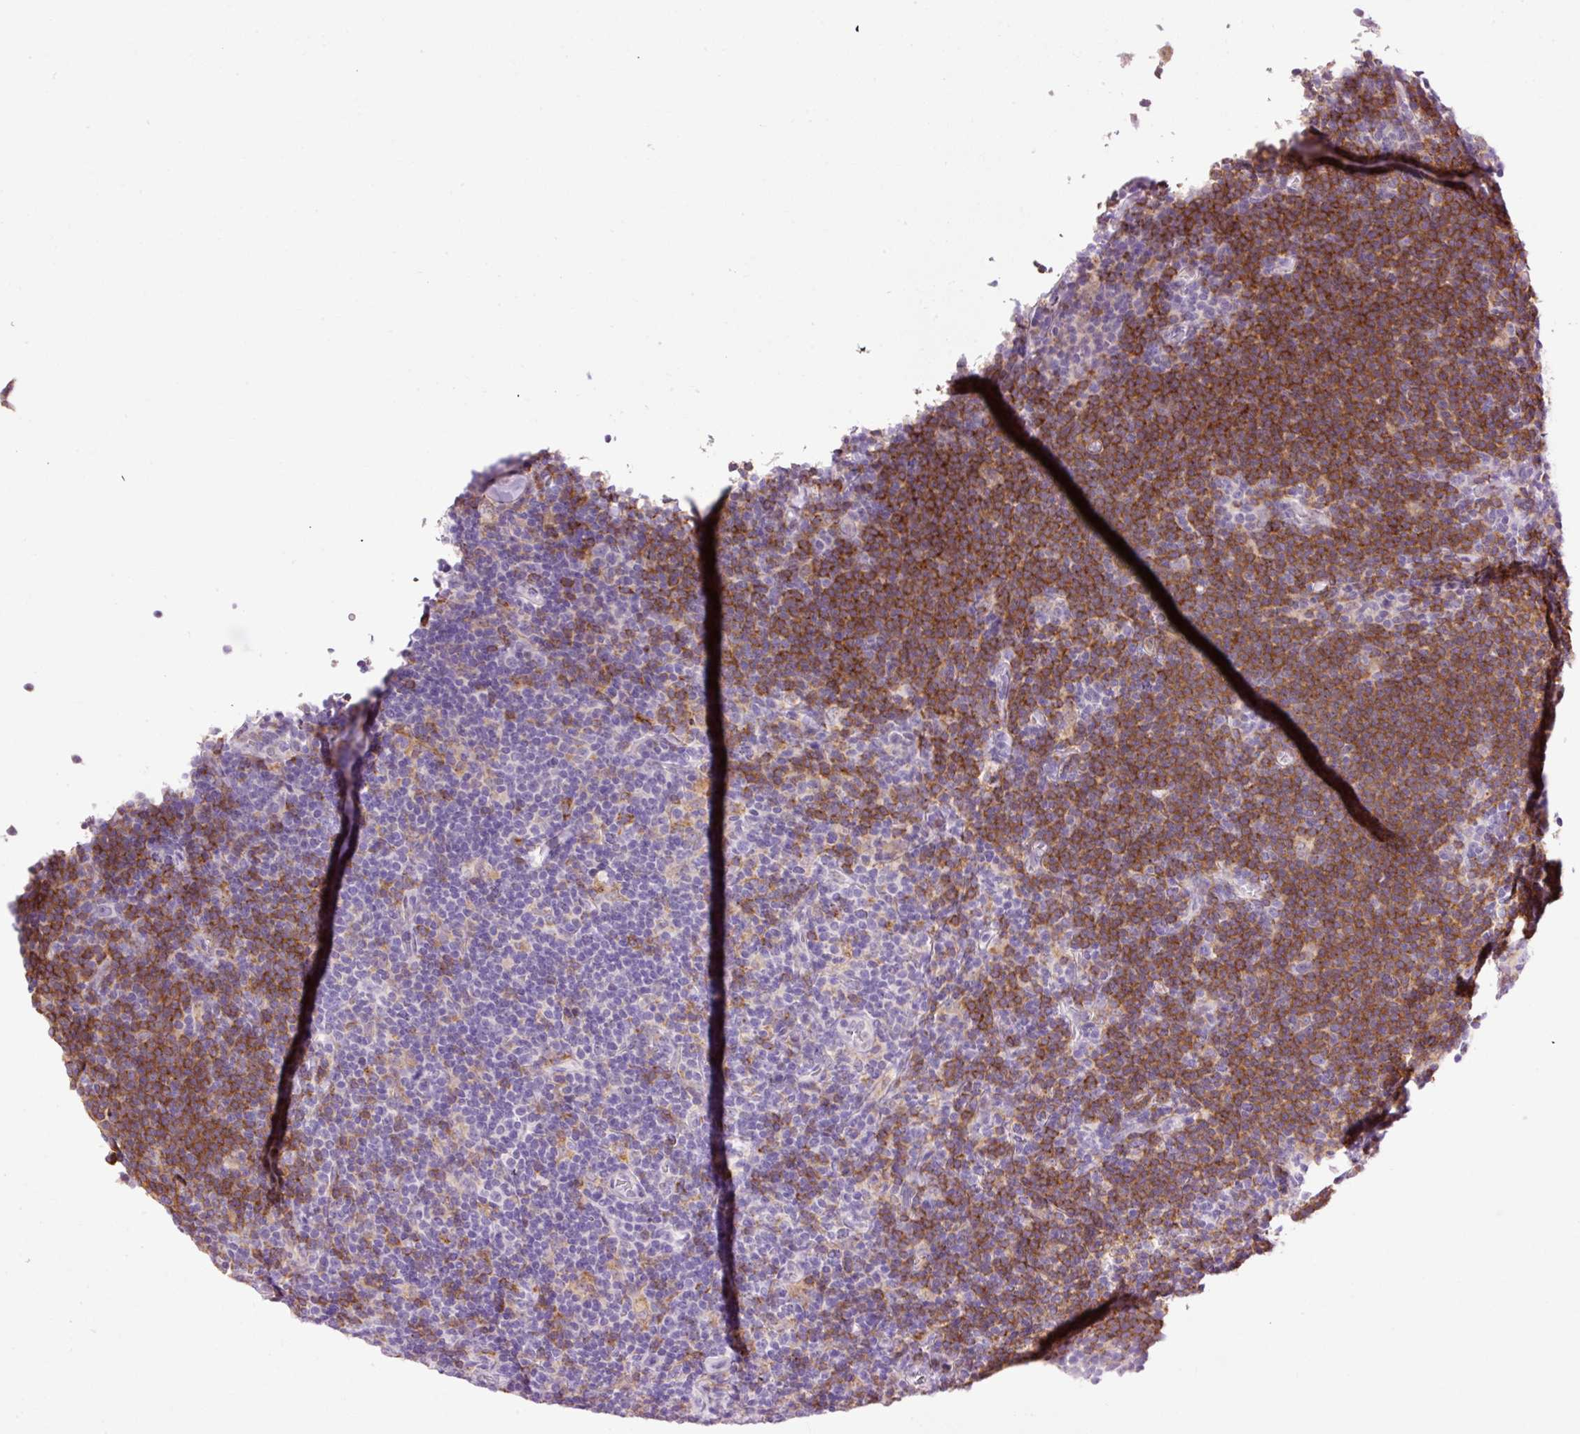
{"staining": {"intensity": "negative", "quantity": "none", "location": "none"}, "tissue": "lymphoma", "cell_type": "Tumor cells", "image_type": "cancer", "snomed": [{"axis": "morphology", "description": "Hodgkin's disease, NOS"}, {"axis": "topography", "description": "Lymph node"}], "caption": "DAB (3,3'-diaminobenzidine) immunohistochemical staining of lymphoma reveals no significant staining in tumor cells.", "gene": "LY86", "patient": {"sex": "female", "age": 57}}